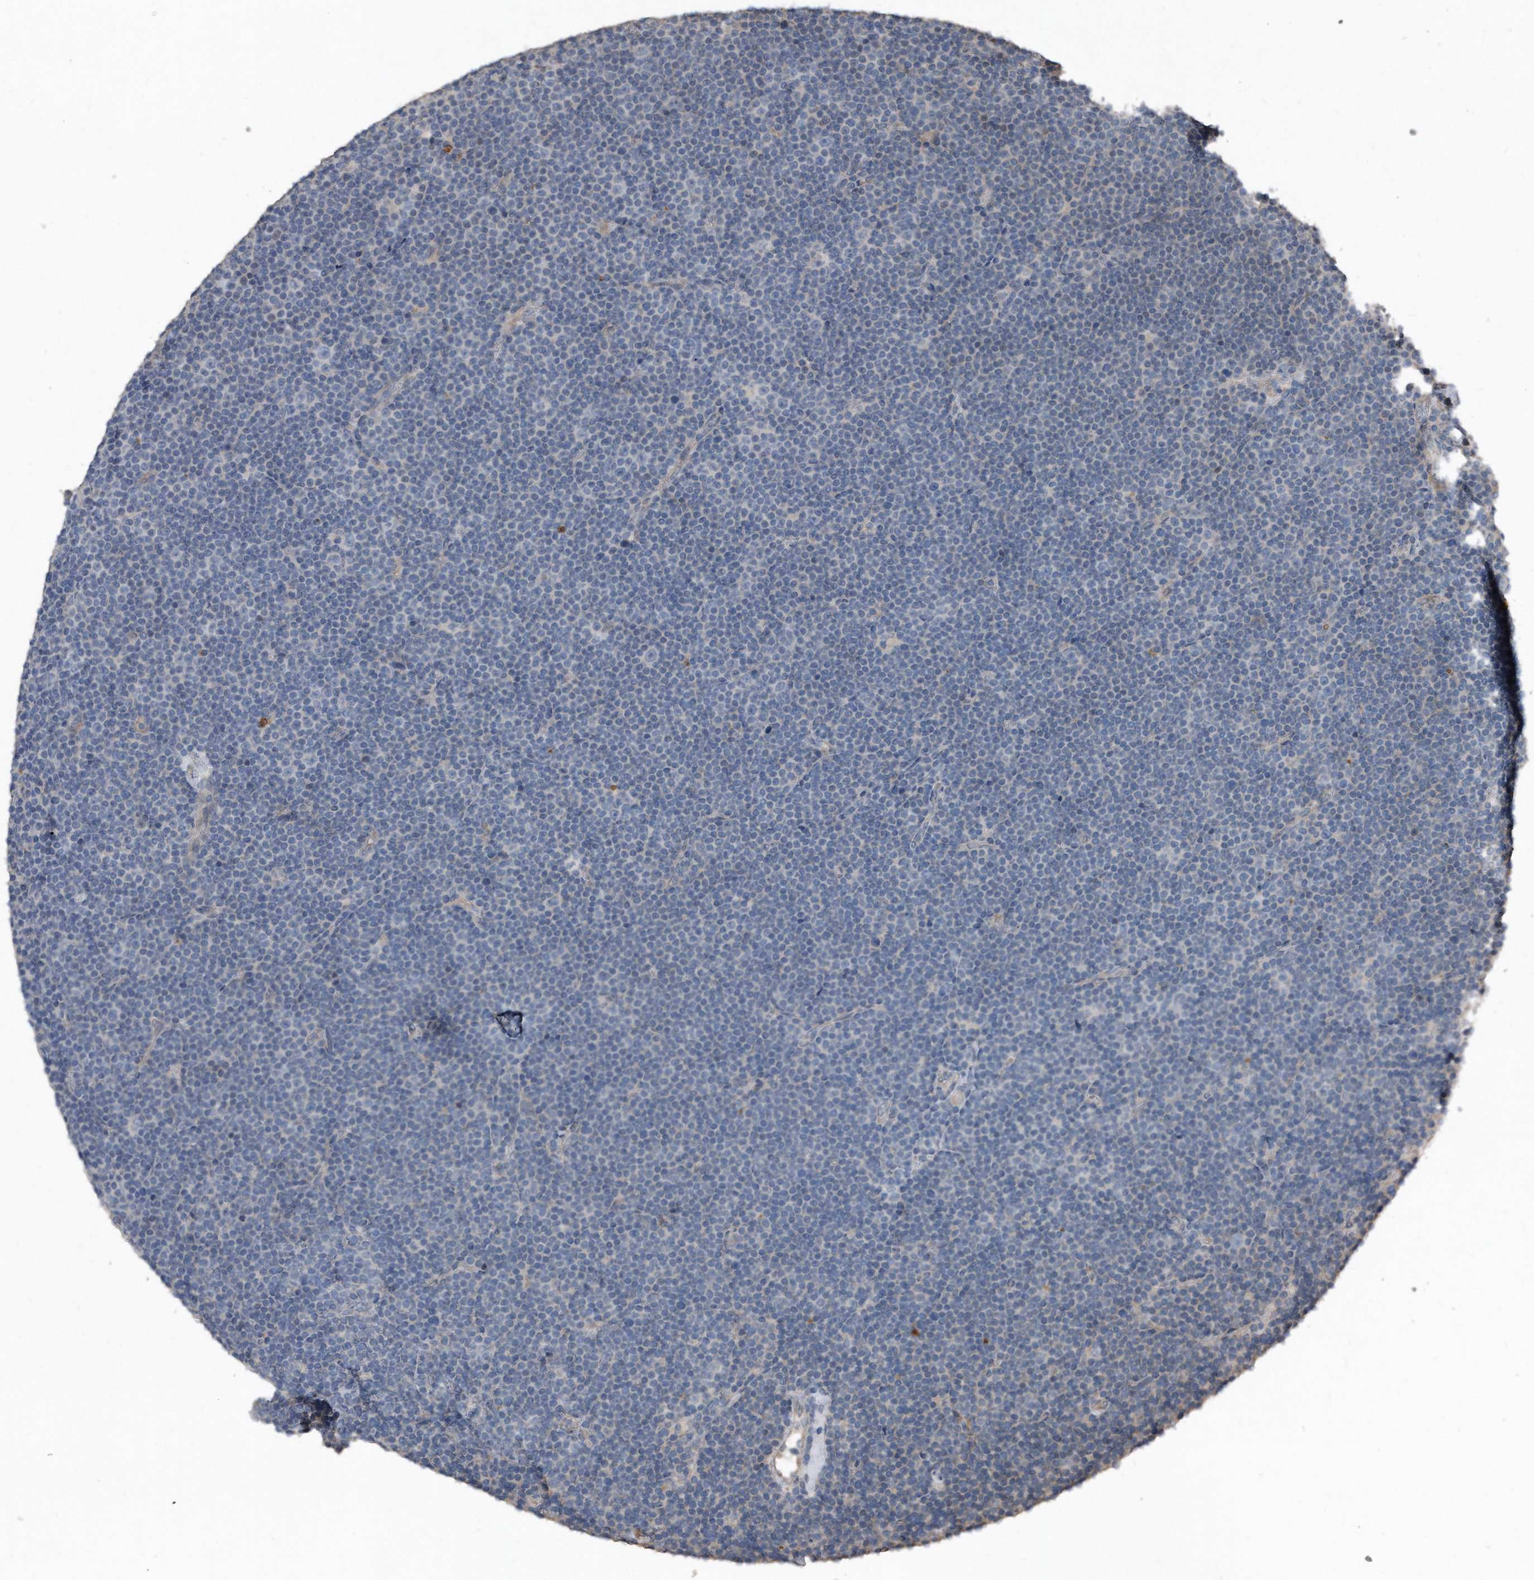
{"staining": {"intensity": "negative", "quantity": "none", "location": "none"}, "tissue": "lymphoma", "cell_type": "Tumor cells", "image_type": "cancer", "snomed": [{"axis": "morphology", "description": "Malignant lymphoma, non-Hodgkin's type, Low grade"}, {"axis": "topography", "description": "Lymph node"}], "caption": "High magnification brightfield microscopy of lymphoma stained with DAB (3,3'-diaminobenzidine) (brown) and counterstained with hematoxylin (blue): tumor cells show no significant expression. (Brightfield microscopy of DAB (3,3'-diaminobenzidine) immunohistochemistry at high magnification).", "gene": "ANKRD10", "patient": {"sex": "female", "age": 67}}